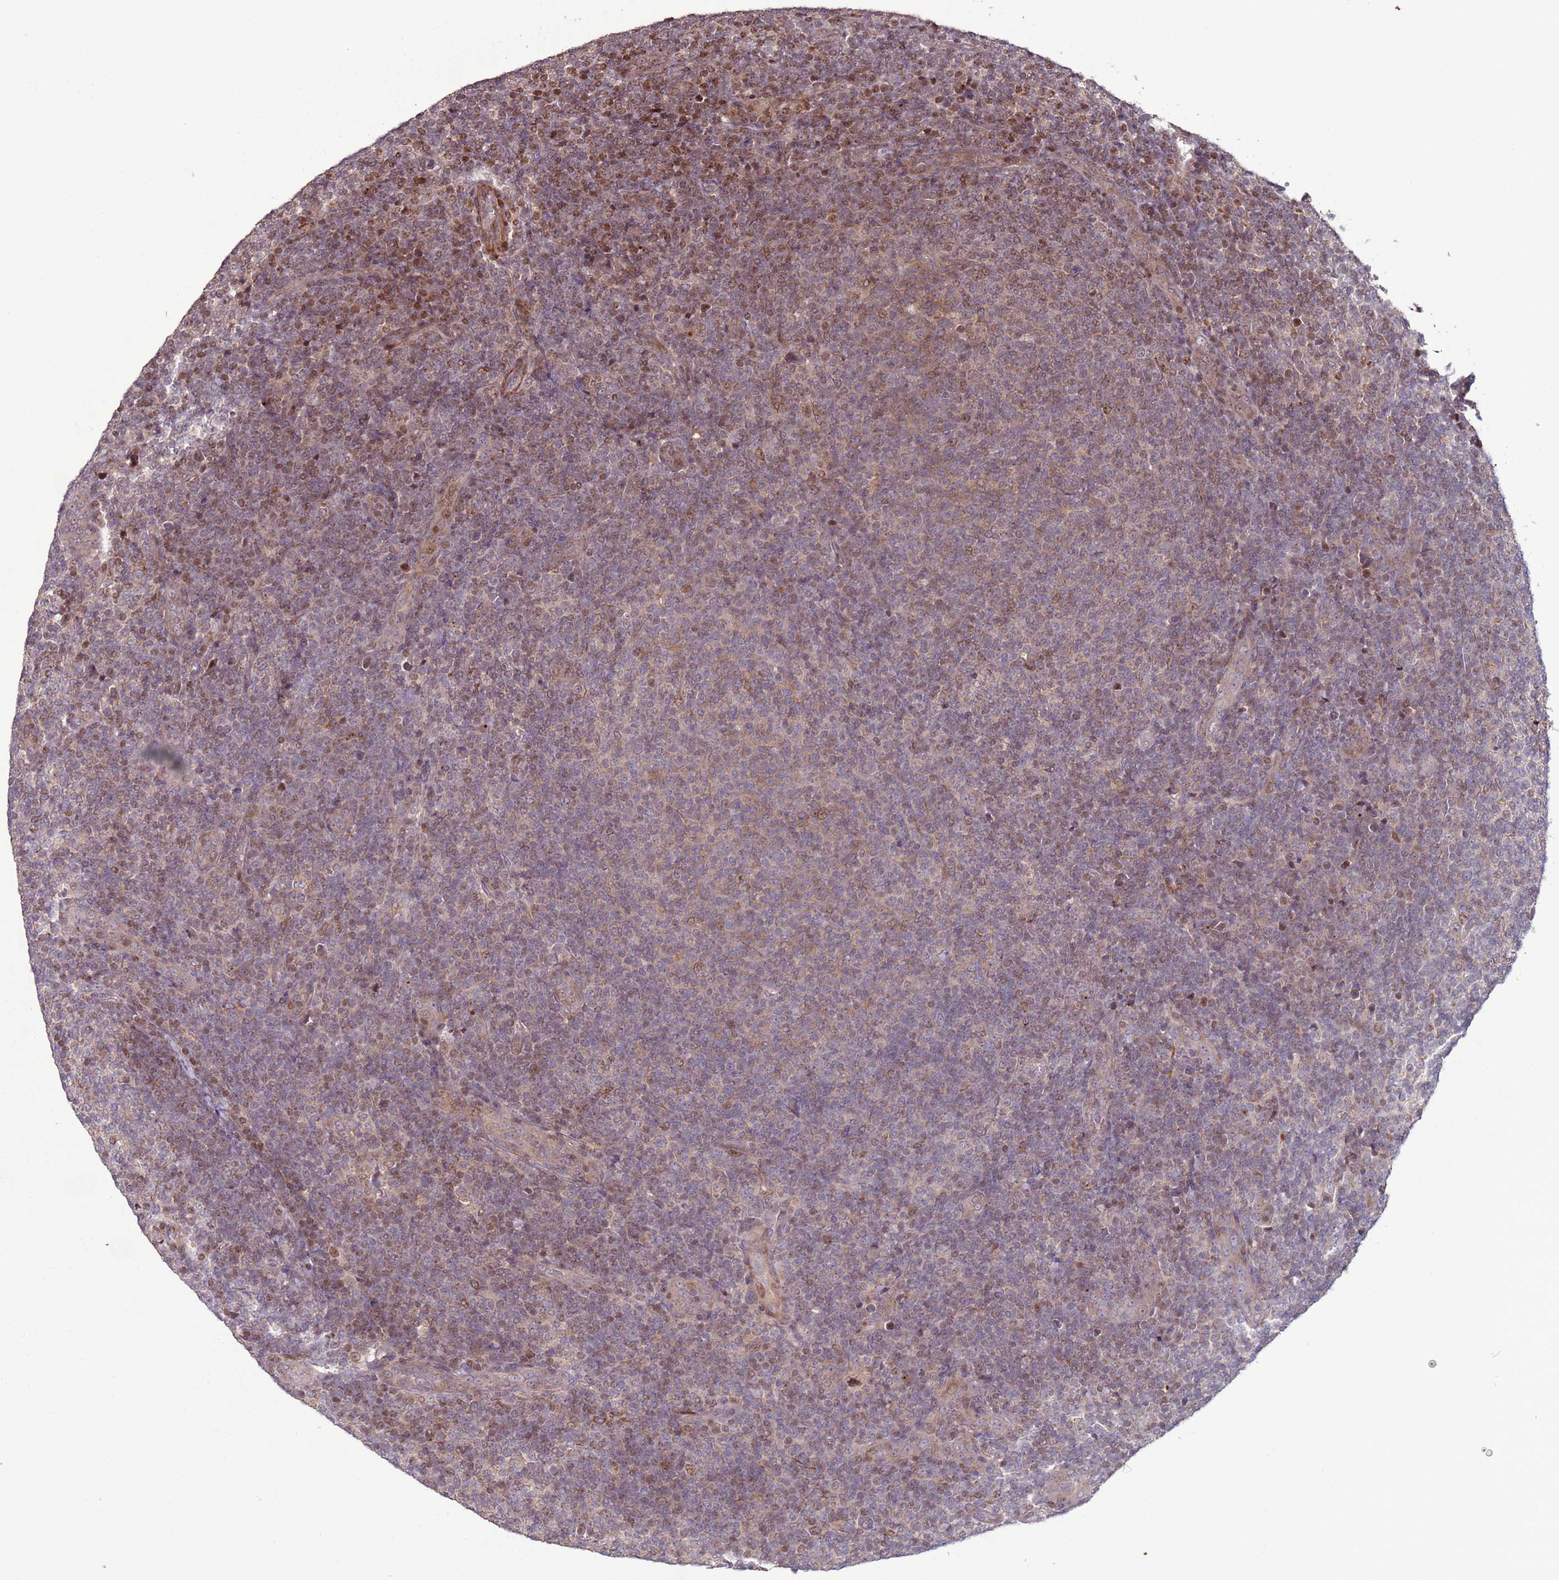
{"staining": {"intensity": "weak", "quantity": "<25%", "location": "cytoplasmic/membranous,nuclear"}, "tissue": "lymphoma", "cell_type": "Tumor cells", "image_type": "cancer", "snomed": [{"axis": "morphology", "description": "Malignant lymphoma, non-Hodgkin's type, Low grade"}, {"axis": "topography", "description": "Lymph node"}], "caption": "High magnification brightfield microscopy of malignant lymphoma, non-Hodgkin's type (low-grade) stained with DAB (3,3'-diaminobenzidine) (brown) and counterstained with hematoxylin (blue): tumor cells show no significant staining.", "gene": "HGH1", "patient": {"sex": "male", "age": 66}}